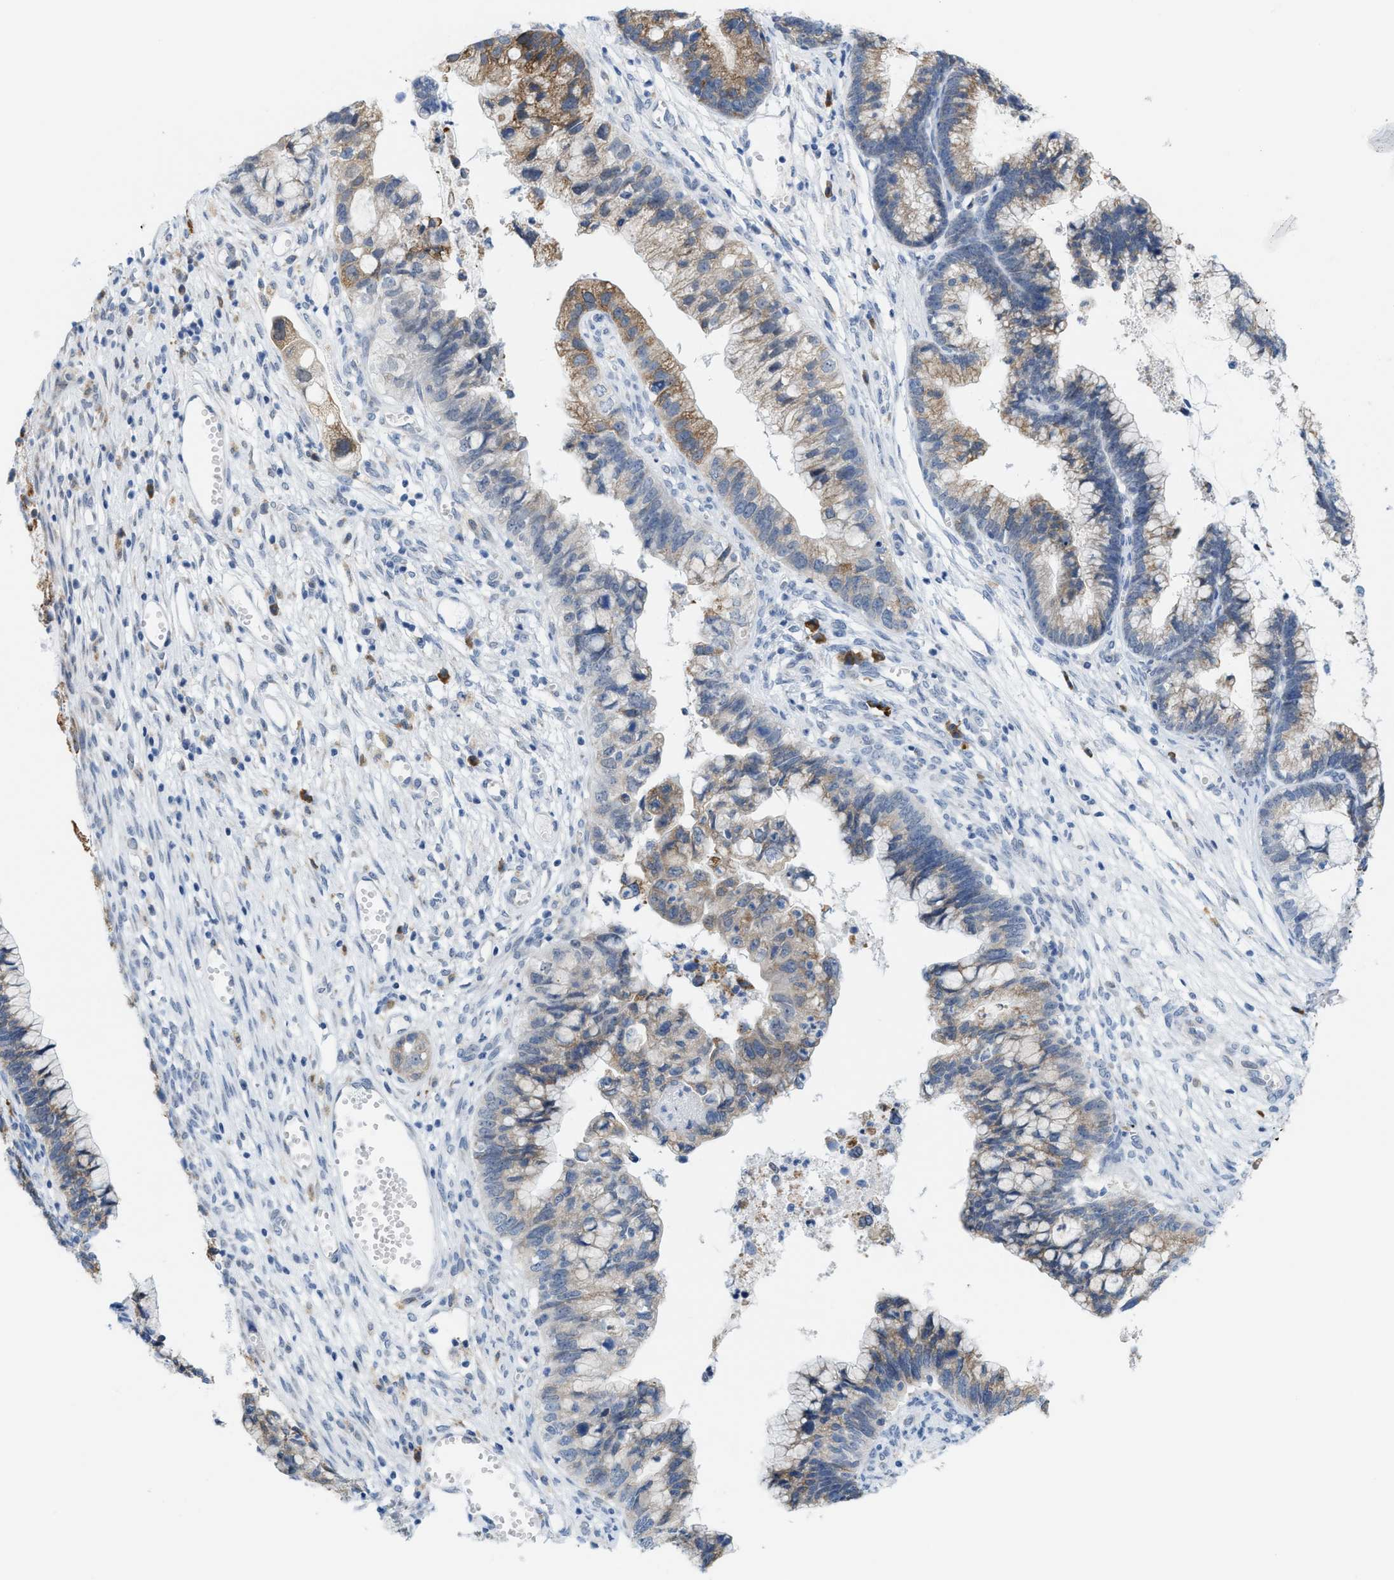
{"staining": {"intensity": "moderate", "quantity": "25%-75%", "location": "cytoplasmic/membranous"}, "tissue": "cervical cancer", "cell_type": "Tumor cells", "image_type": "cancer", "snomed": [{"axis": "morphology", "description": "Adenocarcinoma, NOS"}, {"axis": "topography", "description": "Cervix"}], "caption": "Moderate cytoplasmic/membranous positivity for a protein is identified in approximately 25%-75% of tumor cells of cervical adenocarcinoma using IHC.", "gene": "KIFC3", "patient": {"sex": "female", "age": 44}}